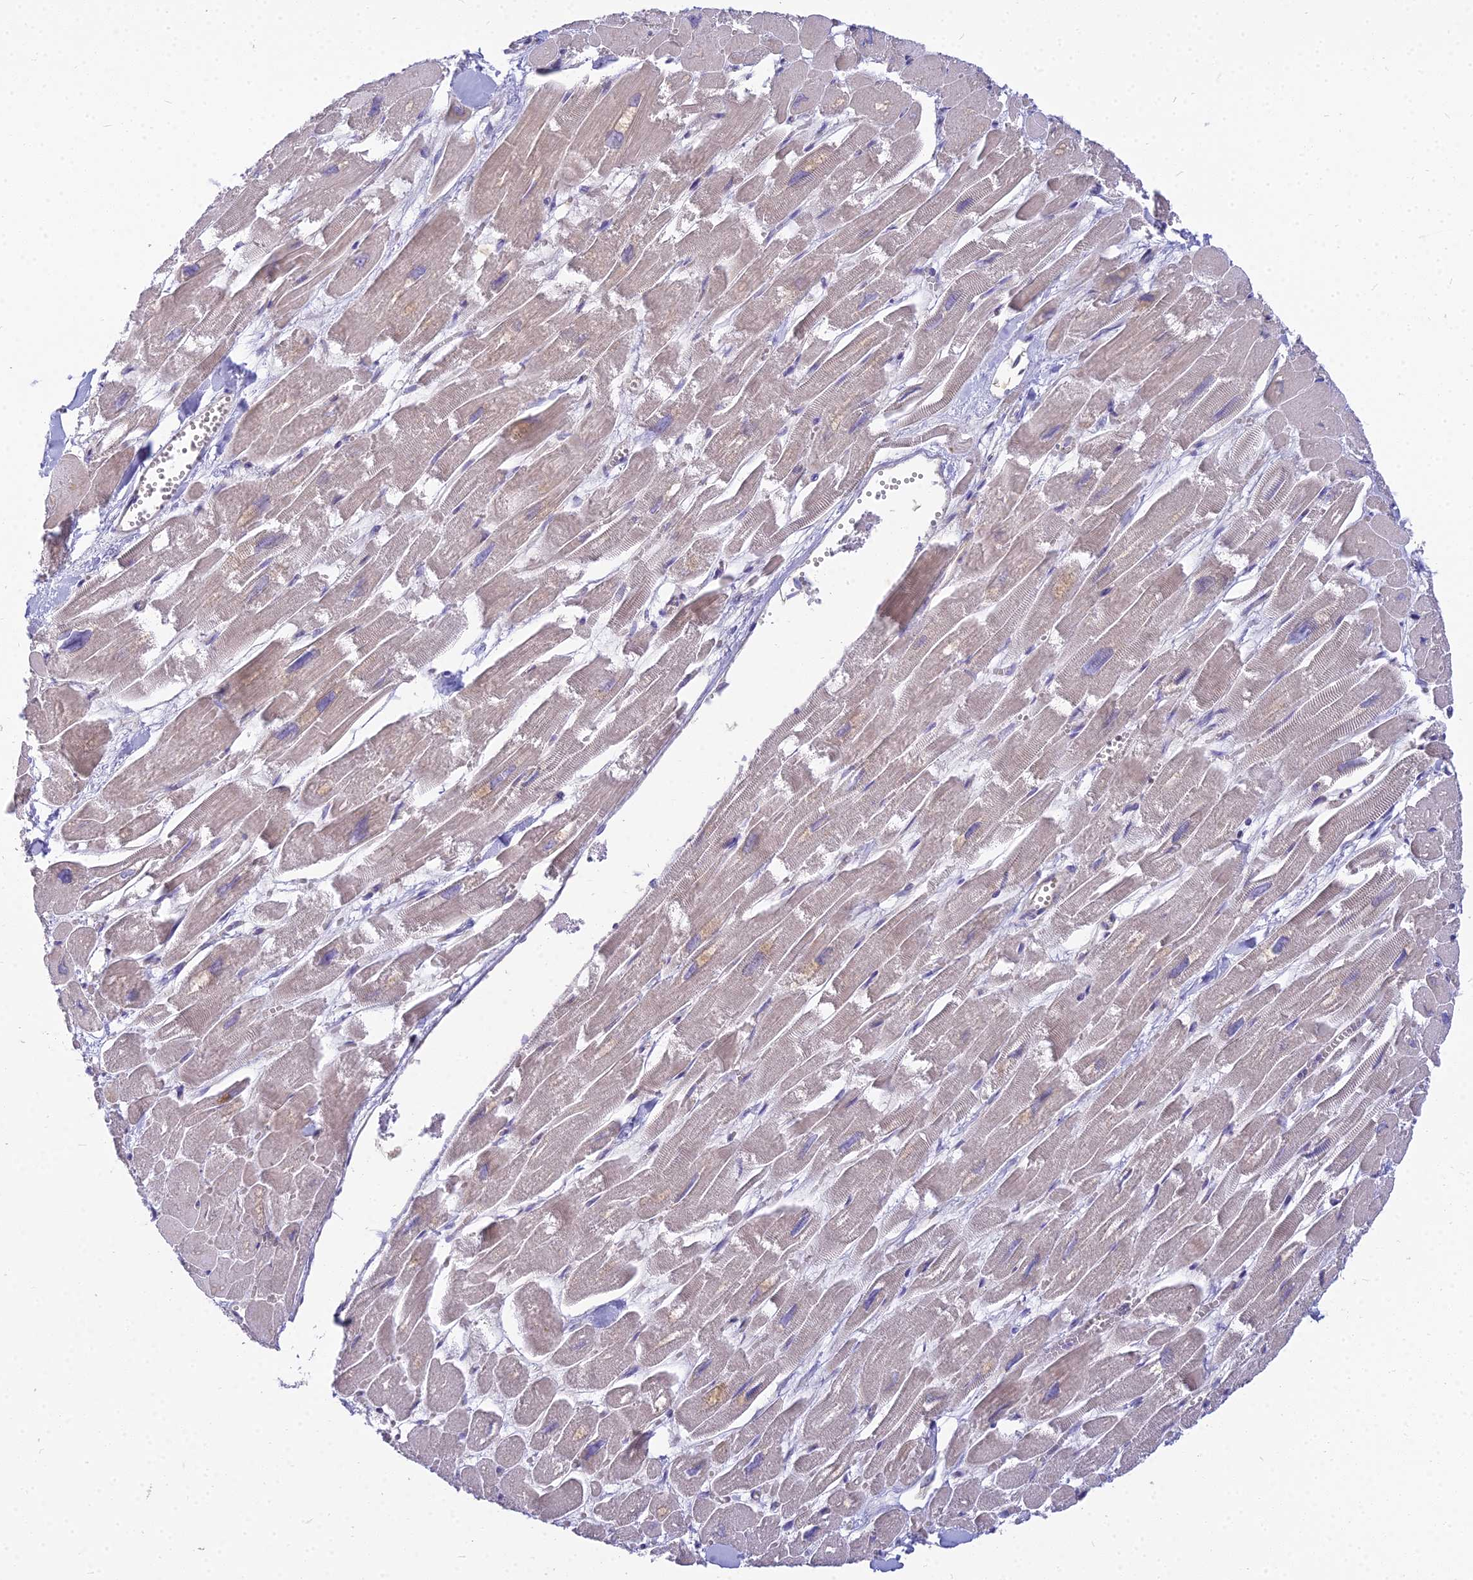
{"staining": {"intensity": "negative", "quantity": "none", "location": "none"}, "tissue": "heart muscle", "cell_type": "Cardiomyocytes", "image_type": "normal", "snomed": [{"axis": "morphology", "description": "Normal tissue, NOS"}, {"axis": "topography", "description": "Heart"}], "caption": "This is an IHC image of unremarkable heart muscle. There is no expression in cardiomyocytes.", "gene": "SMIM24", "patient": {"sex": "male", "age": 54}}